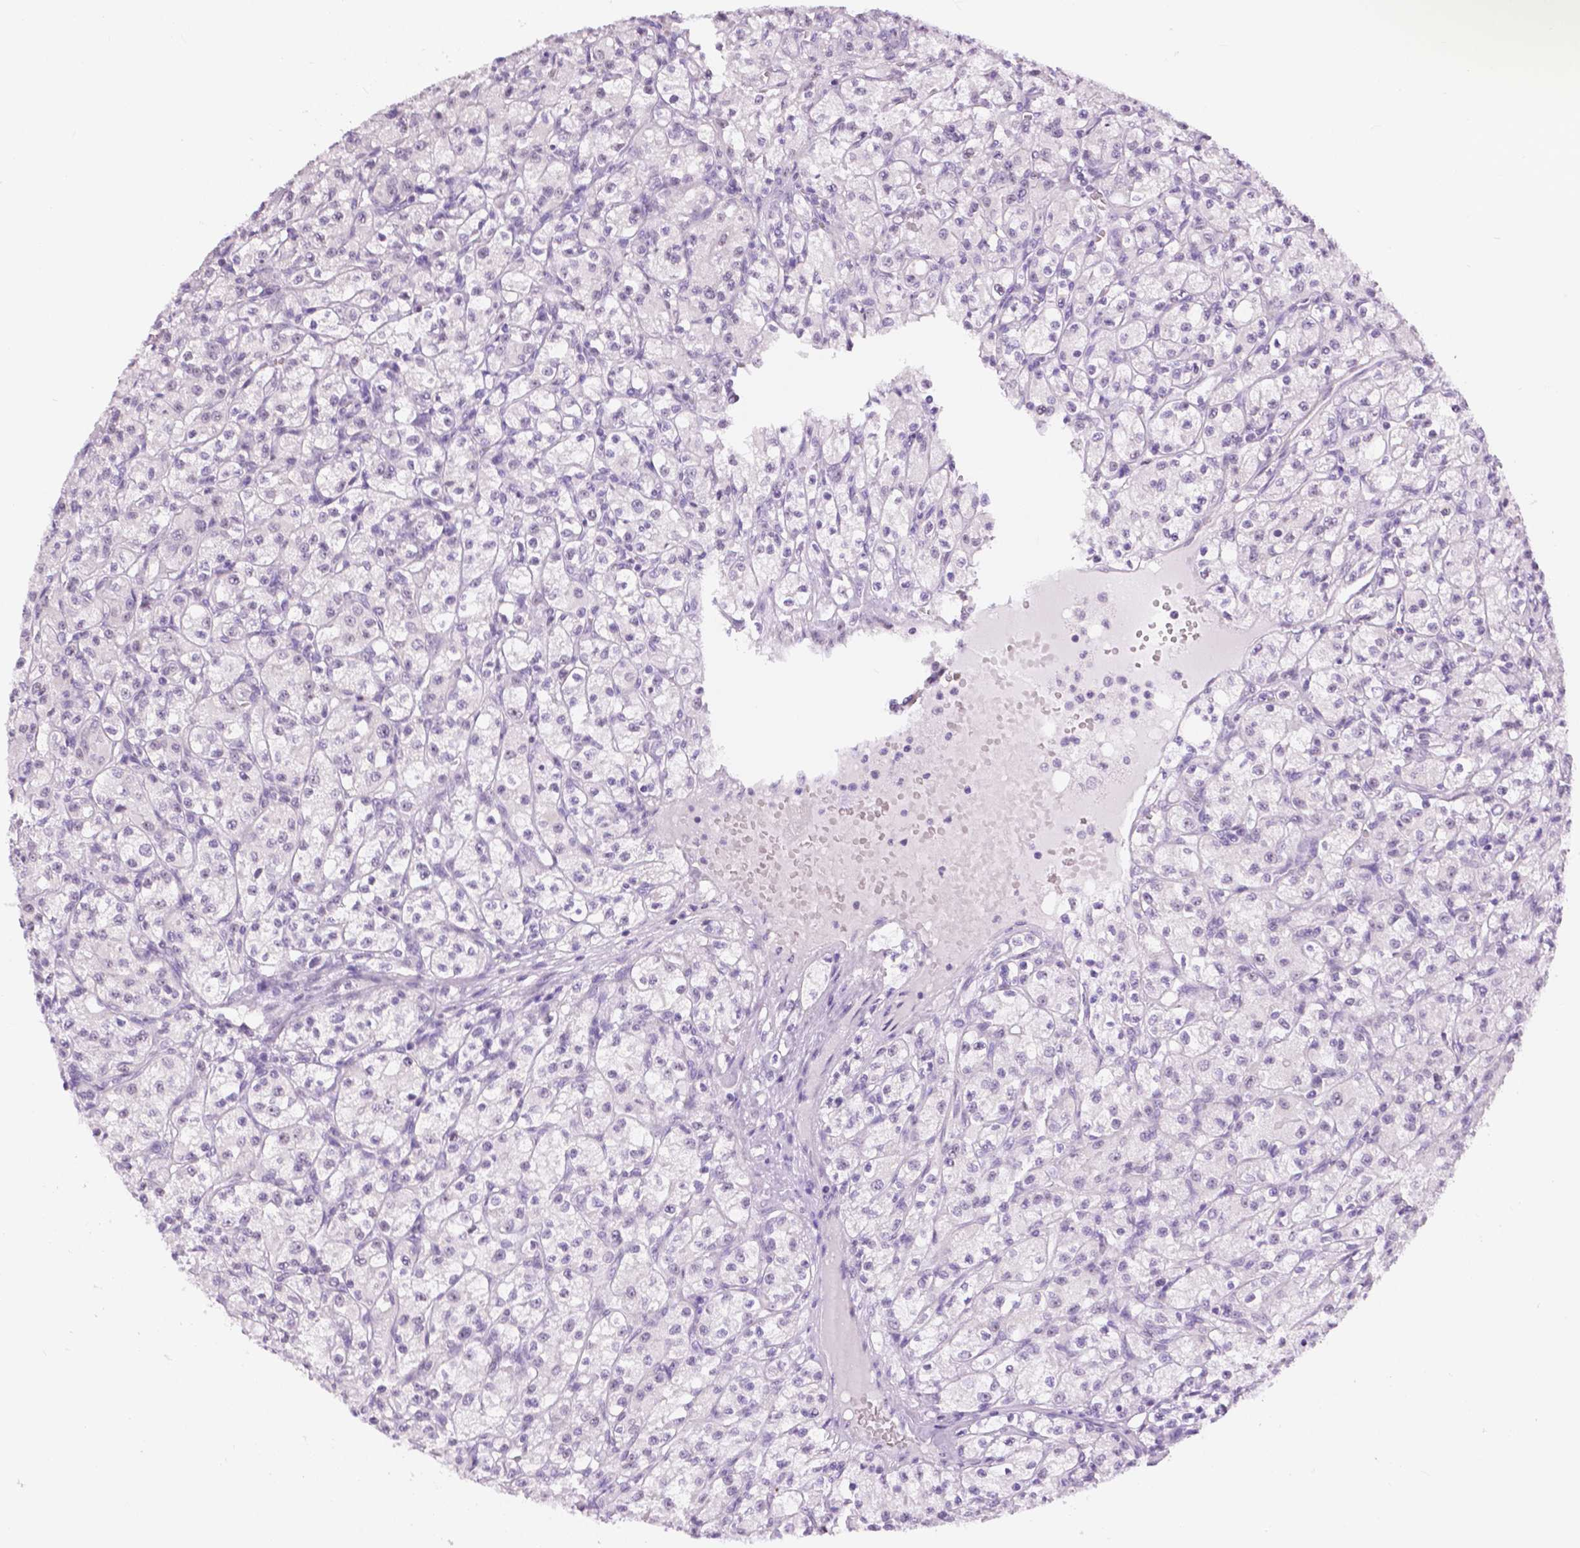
{"staining": {"intensity": "negative", "quantity": "none", "location": "none"}, "tissue": "renal cancer", "cell_type": "Tumor cells", "image_type": "cancer", "snomed": [{"axis": "morphology", "description": "Adenocarcinoma, NOS"}, {"axis": "topography", "description": "Kidney"}], "caption": "Immunohistochemical staining of human renal cancer shows no significant expression in tumor cells. (IHC, brightfield microscopy, high magnification).", "gene": "NHP2", "patient": {"sex": "female", "age": 70}}